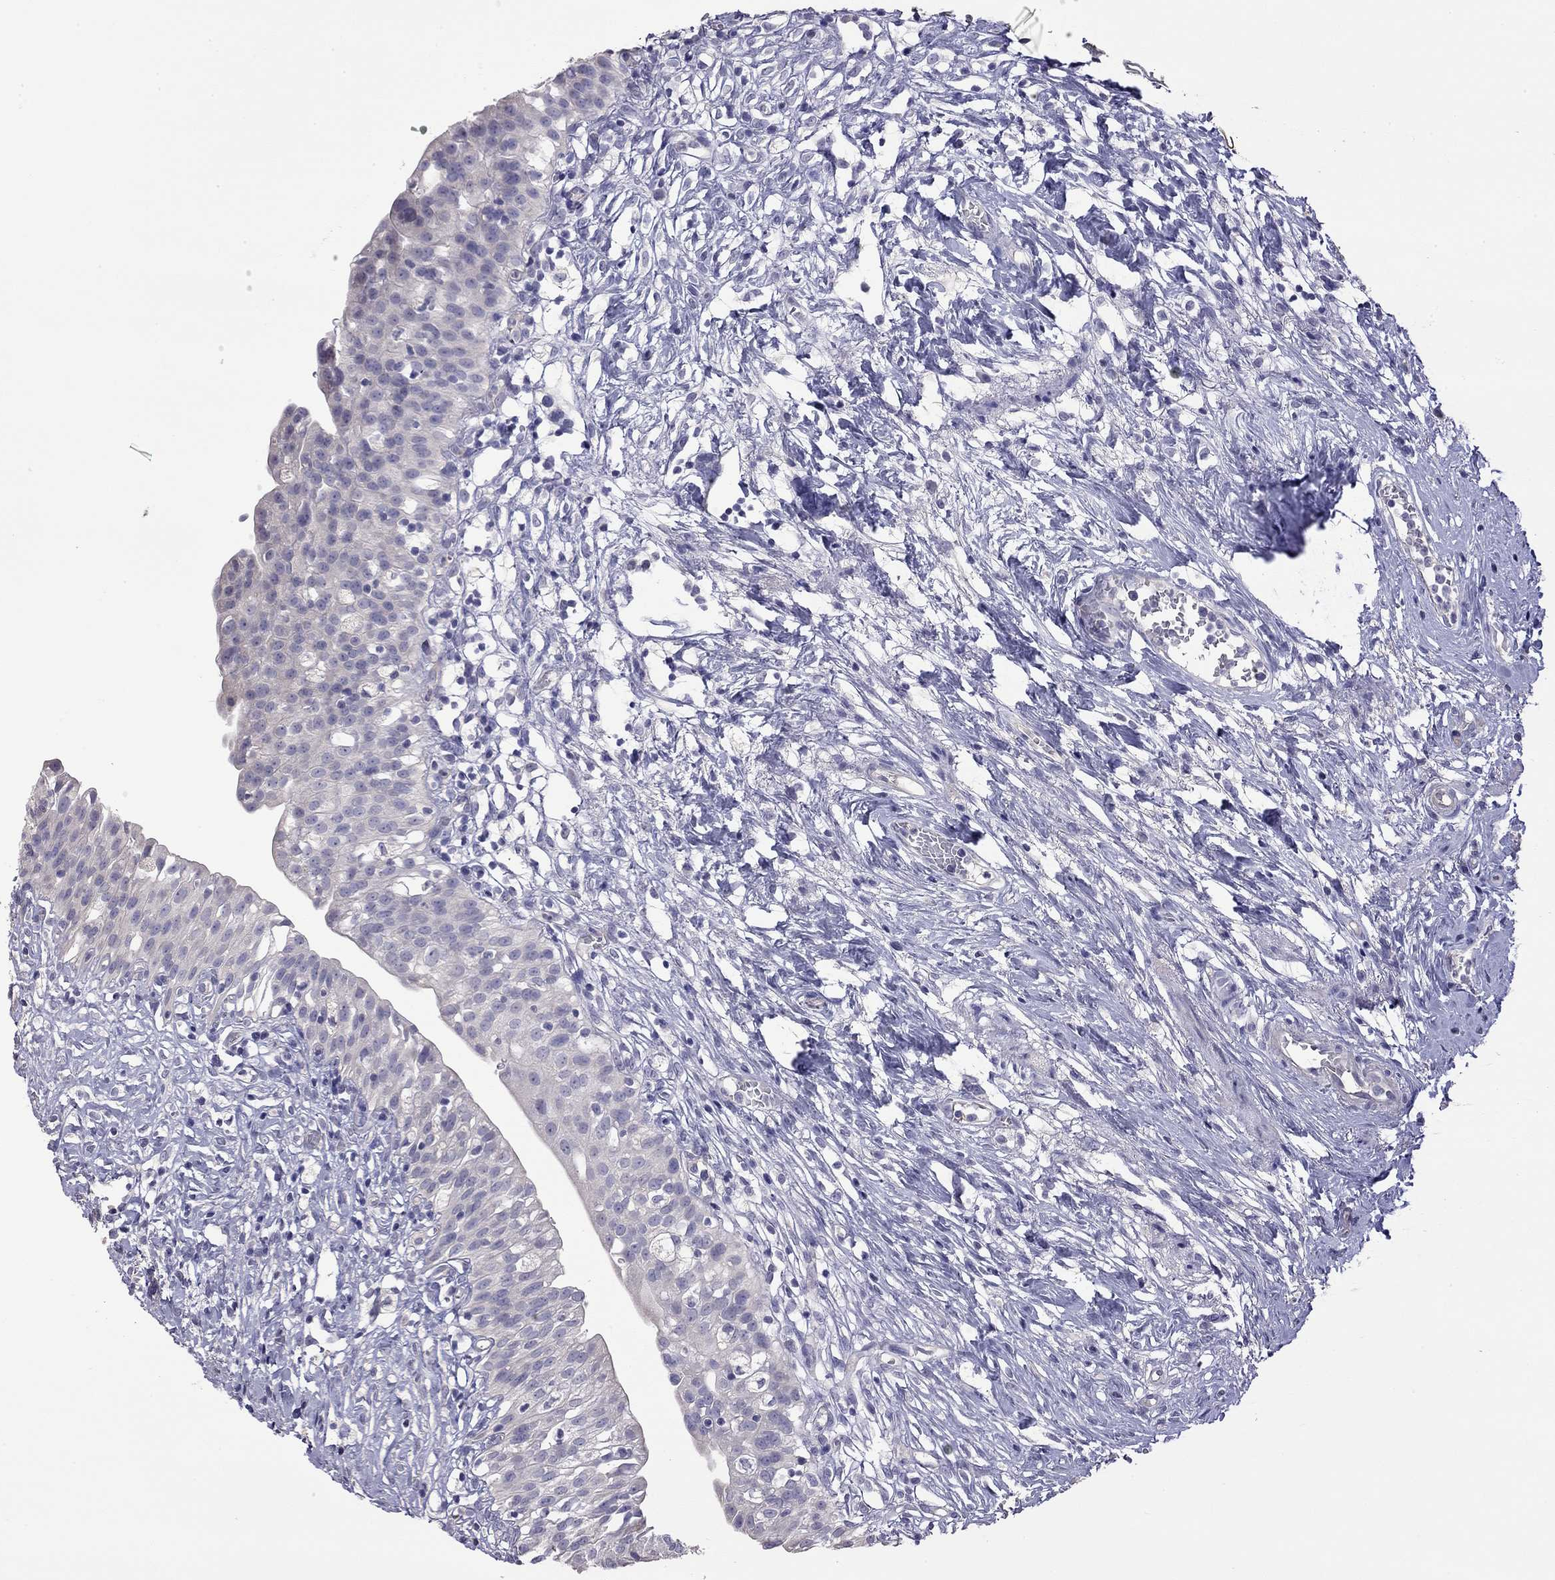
{"staining": {"intensity": "negative", "quantity": "none", "location": "none"}, "tissue": "urinary bladder", "cell_type": "Urothelial cells", "image_type": "normal", "snomed": [{"axis": "morphology", "description": "Normal tissue, NOS"}, {"axis": "topography", "description": "Urinary bladder"}], "caption": "This is an IHC micrograph of benign urinary bladder. There is no staining in urothelial cells.", "gene": "FEZ1", "patient": {"sex": "male", "age": 76}}